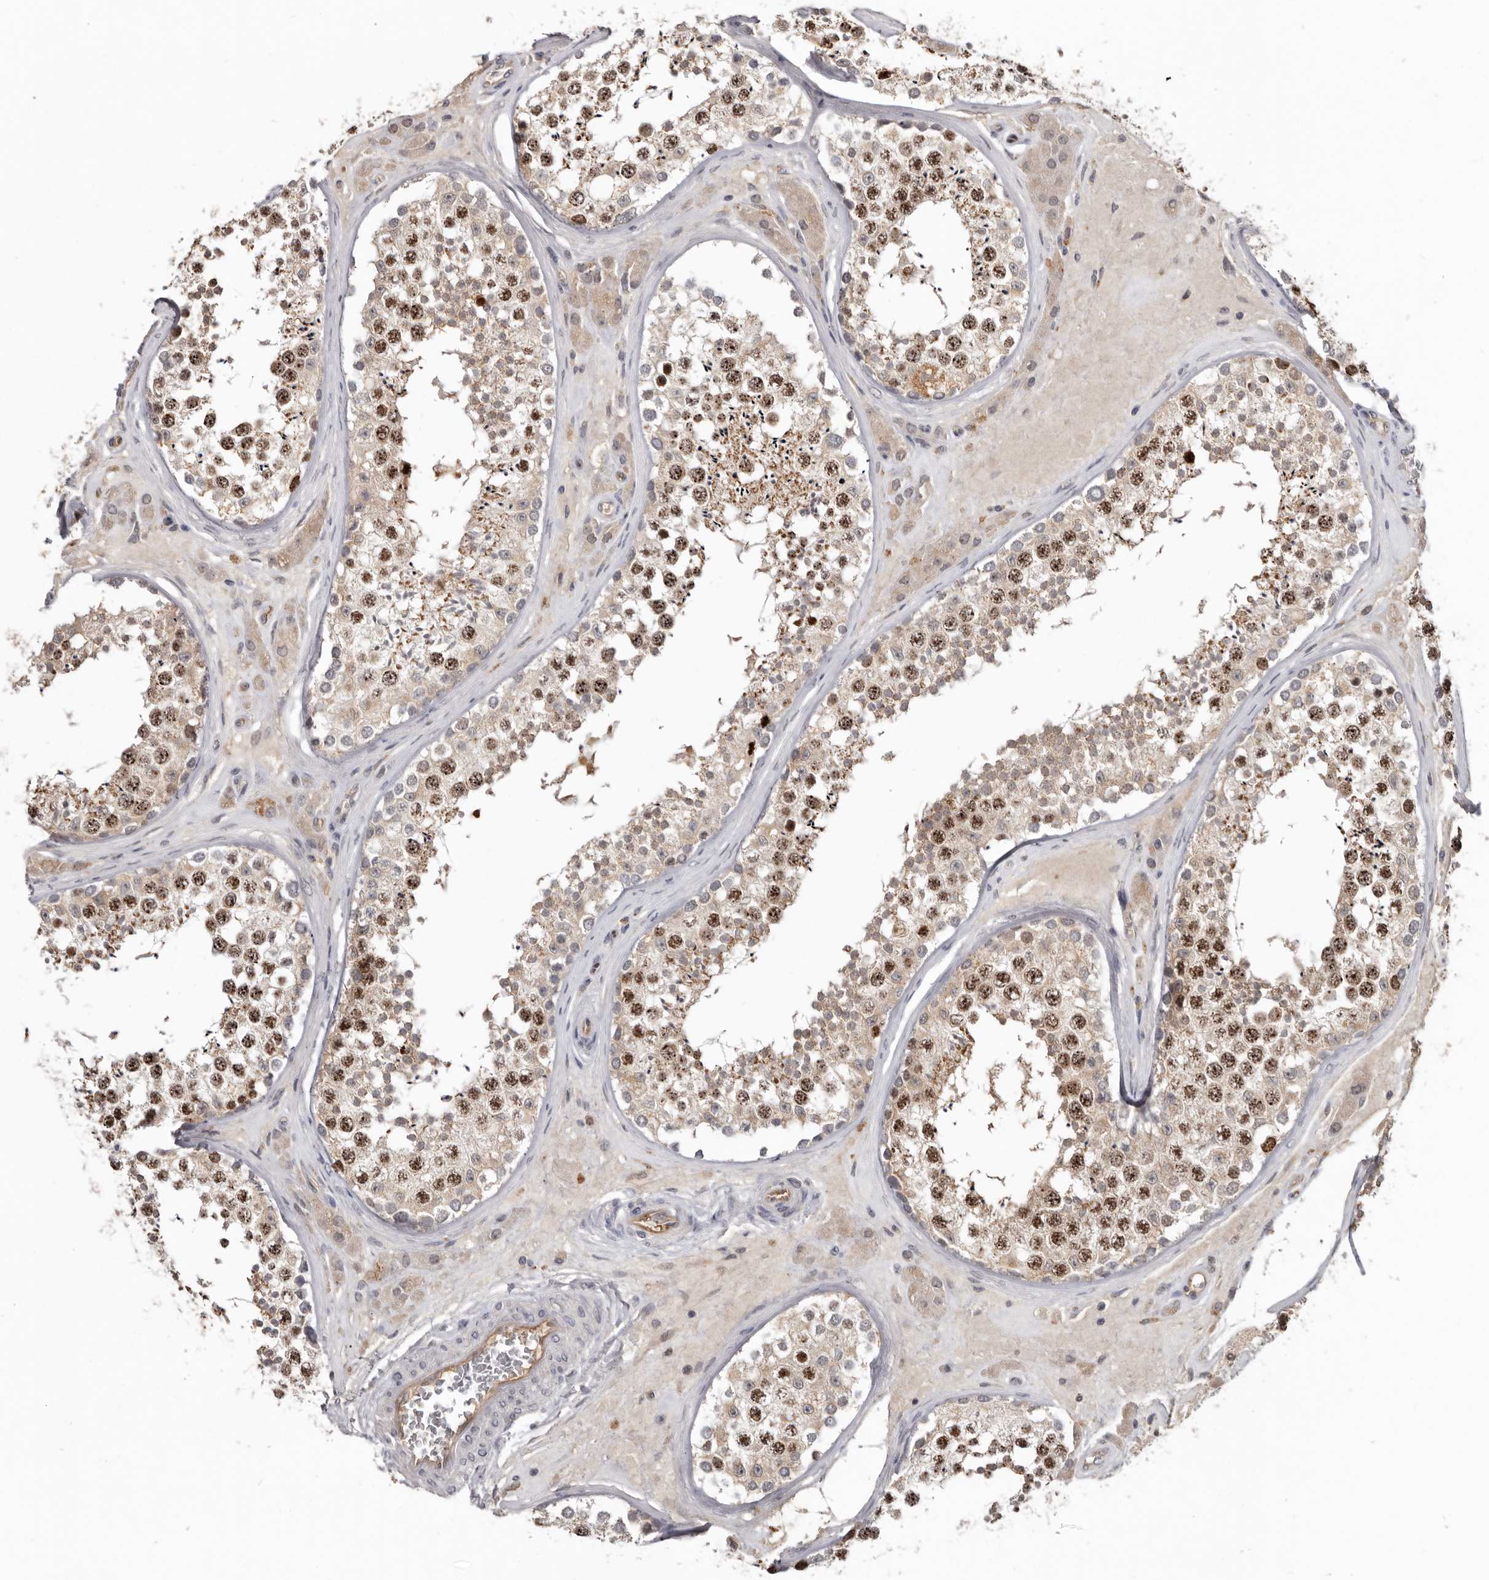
{"staining": {"intensity": "strong", "quantity": ">75%", "location": "cytoplasmic/membranous,nuclear"}, "tissue": "testis", "cell_type": "Cells in seminiferous ducts", "image_type": "normal", "snomed": [{"axis": "morphology", "description": "Normal tissue, NOS"}, {"axis": "topography", "description": "Testis"}], "caption": "Immunohistochemical staining of benign testis reveals strong cytoplasmic/membranous,nuclear protein staining in approximately >75% of cells in seminiferous ducts.", "gene": "CDCA8", "patient": {"sex": "male", "age": 46}}